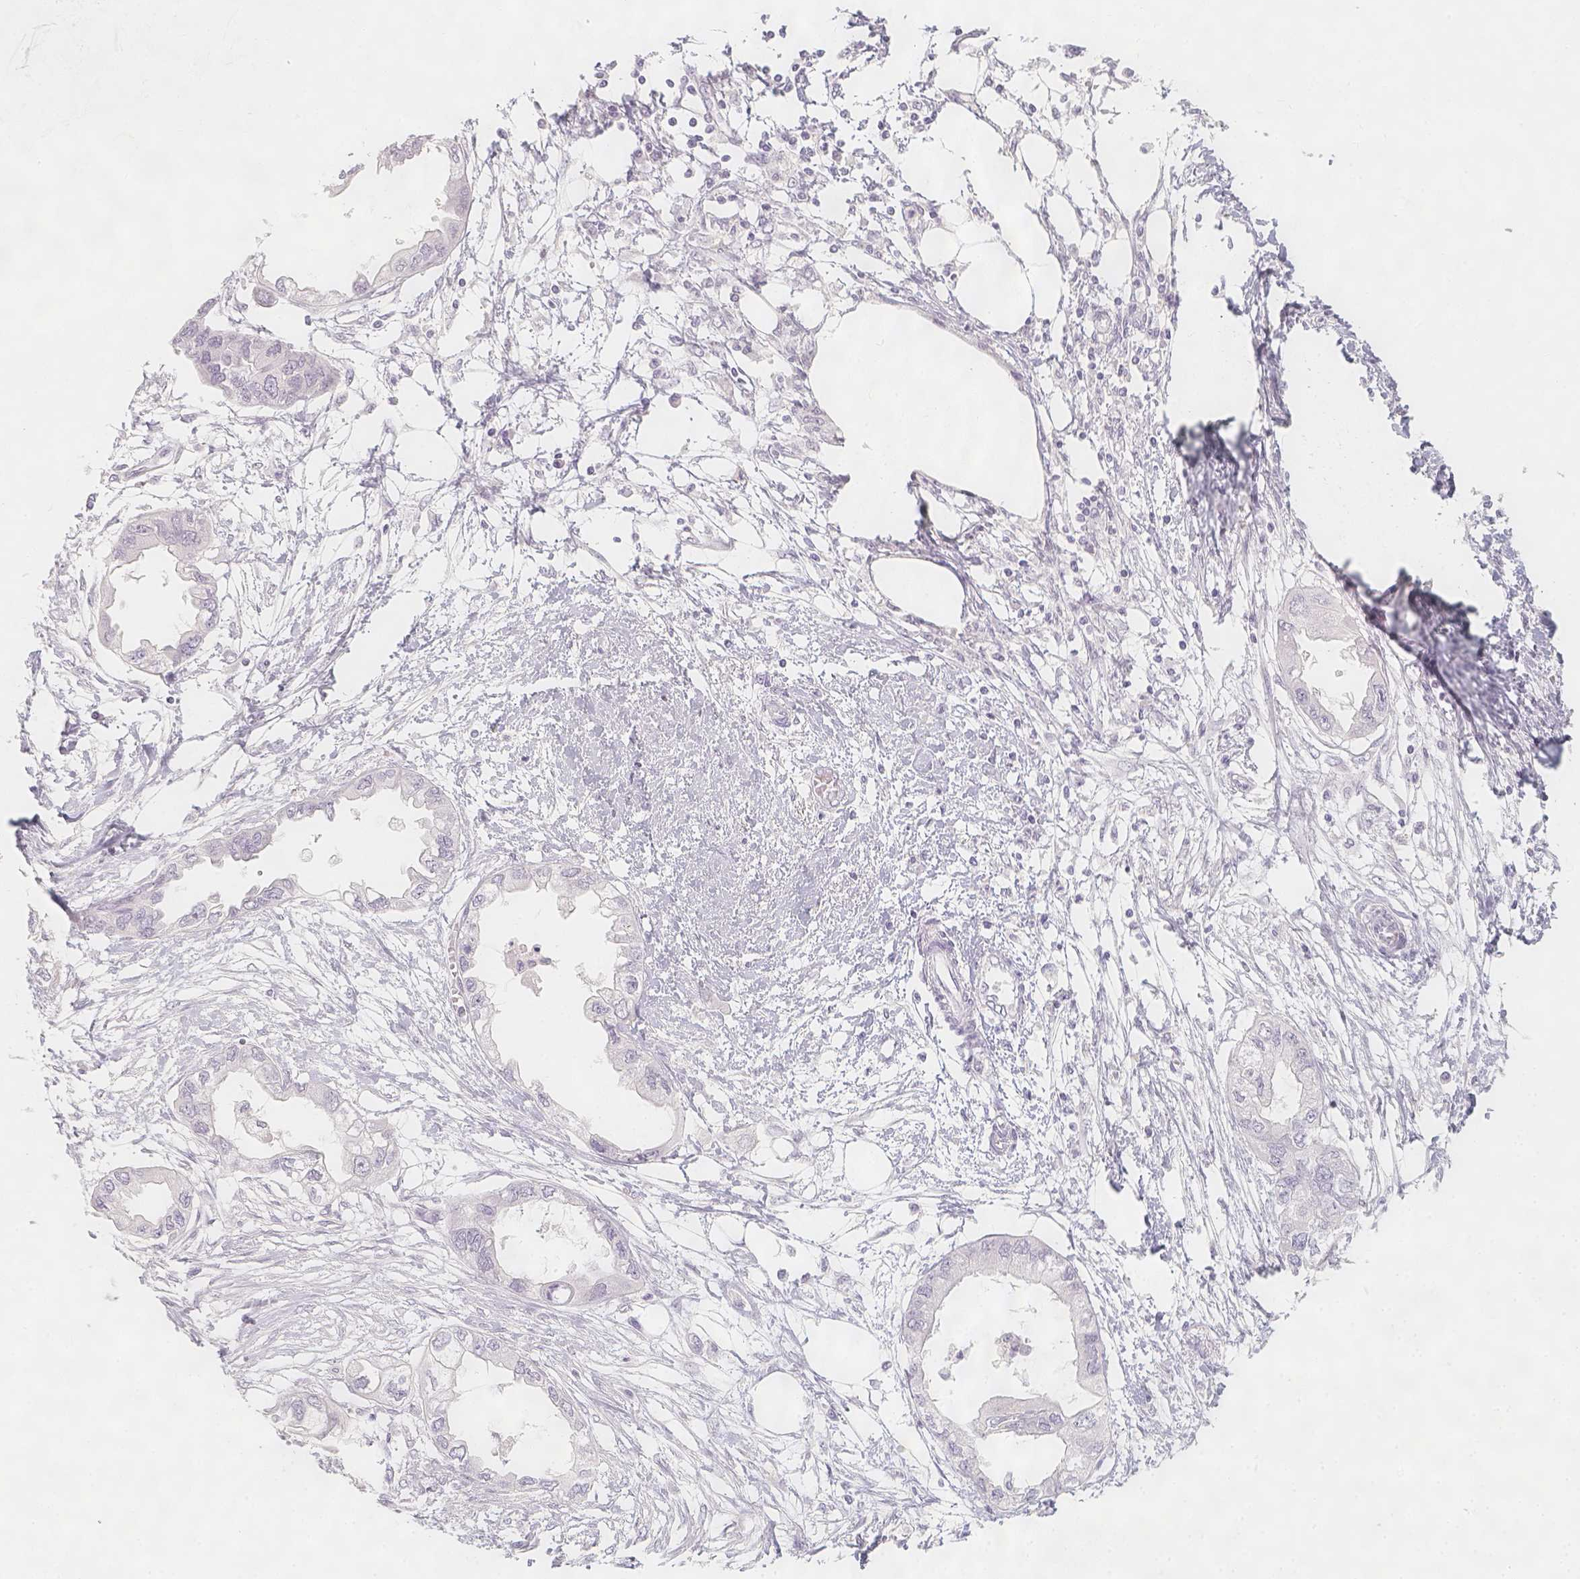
{"staining": {"intensity": "negative", "quantity": "none", "location": "none"}, "tissue": "endometrial cancer", "cell_type": "Tumor cells", "image_type": "cancer", "snomed": [{"axis": "morphology", "description": "Adenocarcinoma, NOS"}, {"axis": "morphology", "description": "Adenocarcinoma, metastatic, NOS"}, {"axis": "topography", "description": "Adipose tissue"}, {"axis": "topography", "description": "Endometrium"}], "caption": "Tumor cells show no significant expression in endometrial cancer (metastatic adenocarcinoma).", "gene": "SLC18A1", "patient": {"sex": "female", "age": 67}}